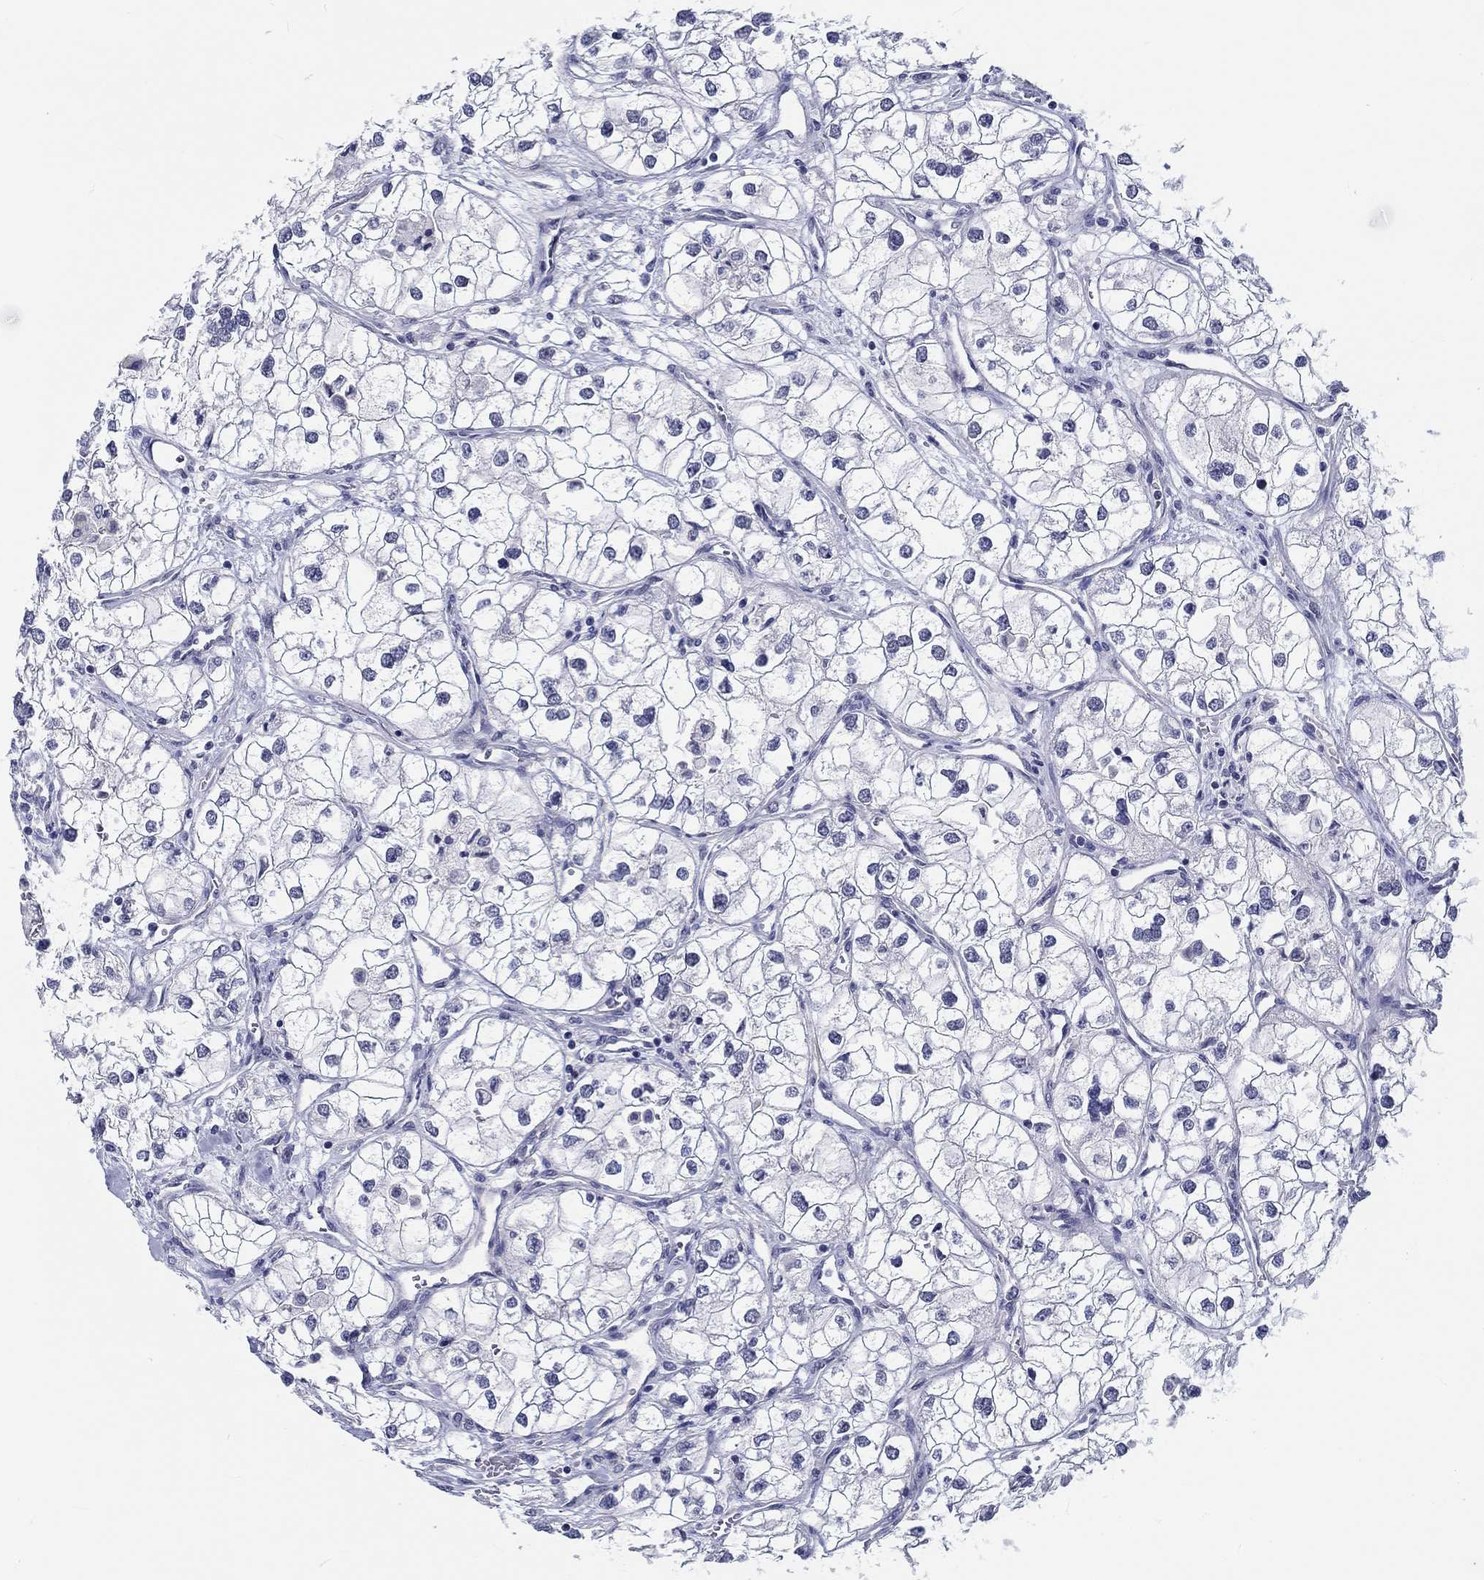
{"staining": {"intensity": "negative", "quantity": "none", "location": "none"}, "tissue": "renal cancer", "cell_type": "Tumor cells", "image_type": "cancer", "snomed": [{"axis": "morphology", "description": "Adenocarcinoma, NOS"}, {"axis": "topography", "description": "Kidney"}], "caption": "Tumor cells are negative for protein expression in human renal adenocarcinoma.", "gene": "CRYGD", "patient": {"sex": "male", "age": 59}}